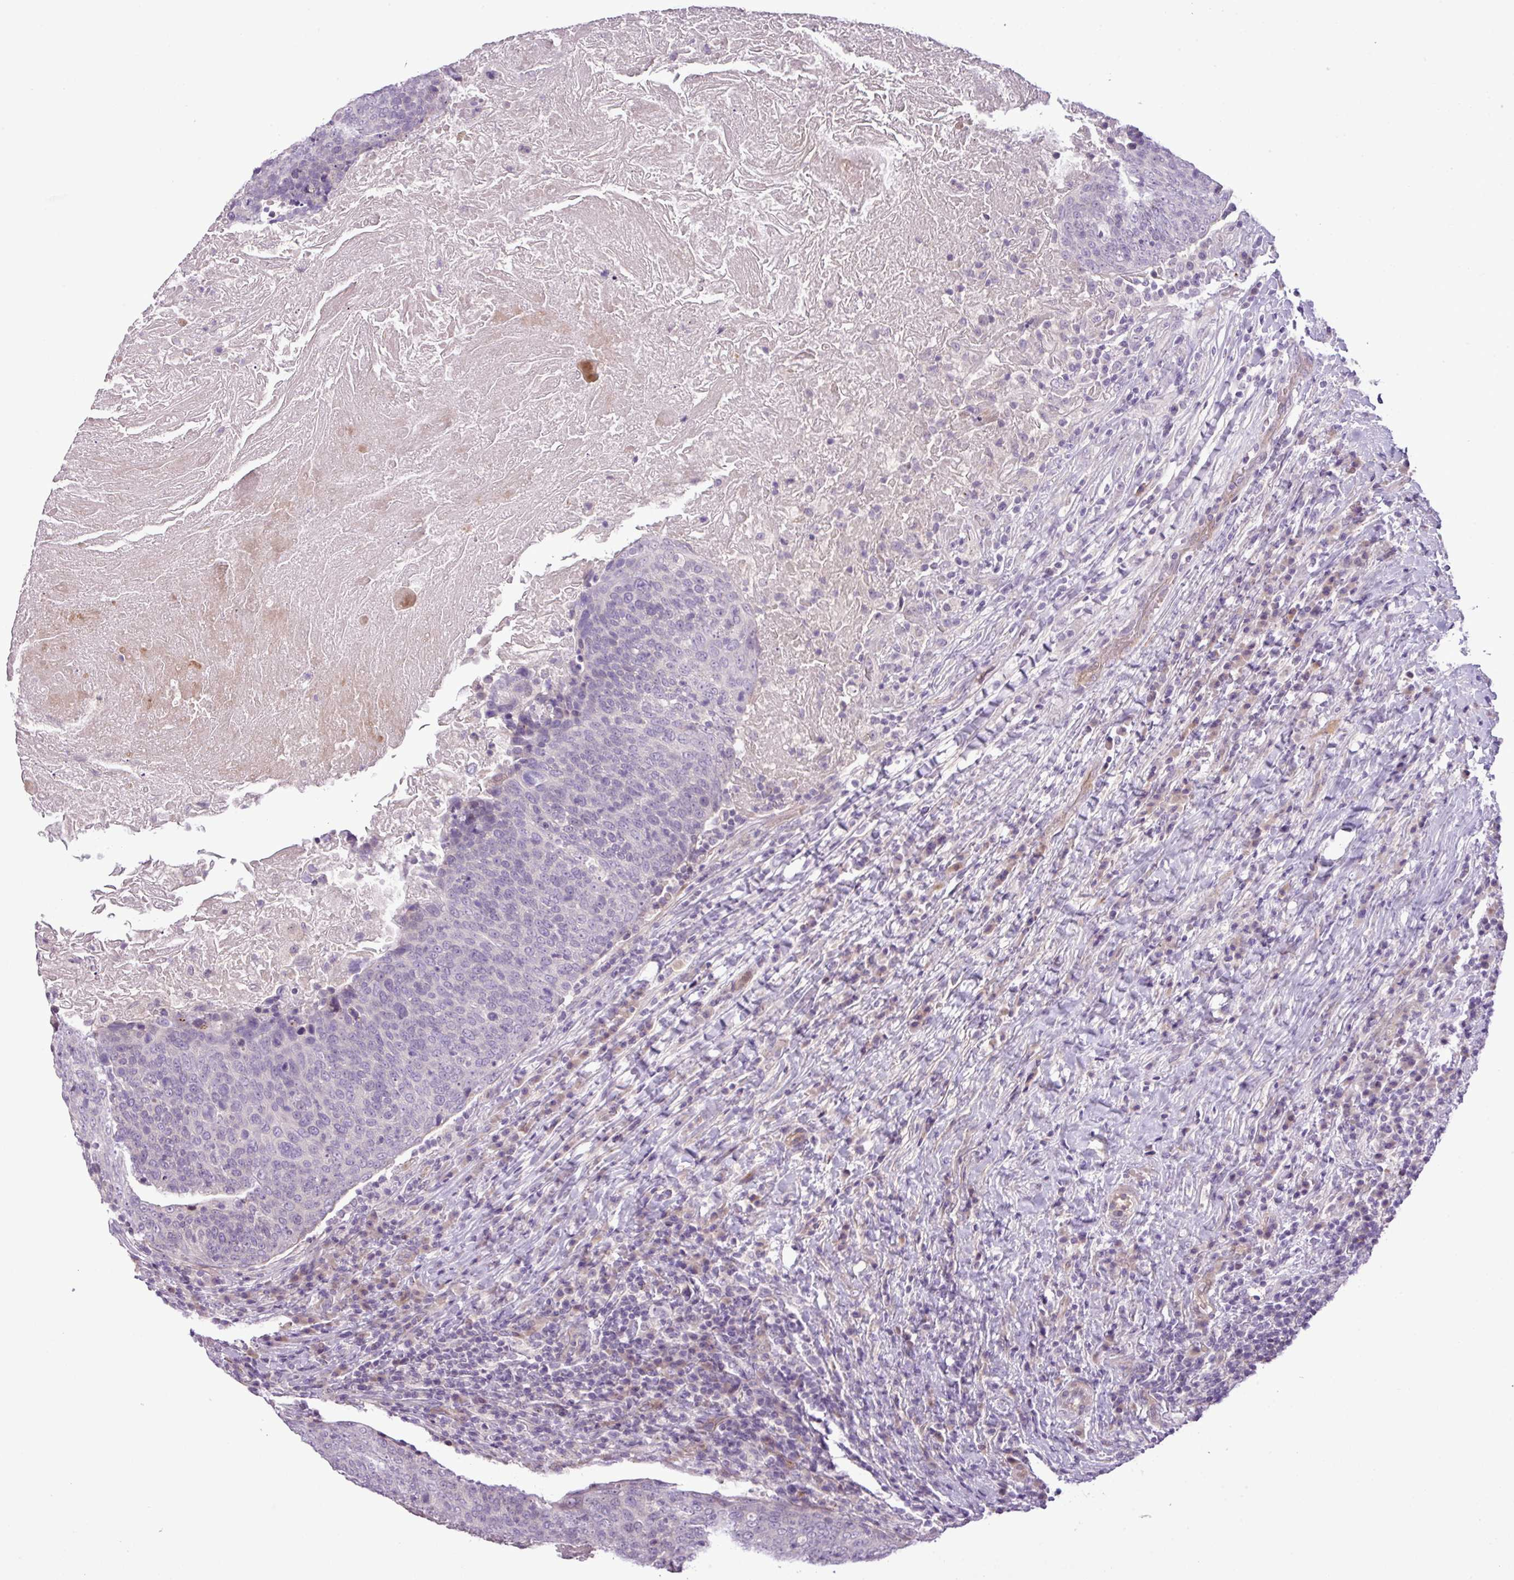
{"staining": {"intensity": "negative", "quantity": "none", "location": "none"}, "tissue": "head and neck cancer", "cell_type": "Tumor cells", "image_type": "cancer", "snomed": [{"axis": "morphology", "description": "Squamous cell carcinoma, NOS"}, {"axis": "morphology", "description": "Squamous cell carcinoma, metastatic, NOS"}, {"axis": "topography", "description": "Lymph node"}, {"axis": "topography", "description": "Head-Neck"}], "caption": "Tumor cells are negative for brown protein staining in head and neck cancer. (DAB (3,3'-diaminobenzidine) immunohistochemistry, high magnification).", "gene": "DNAJB13", "patient": {"sex": "male", "age": 62}}